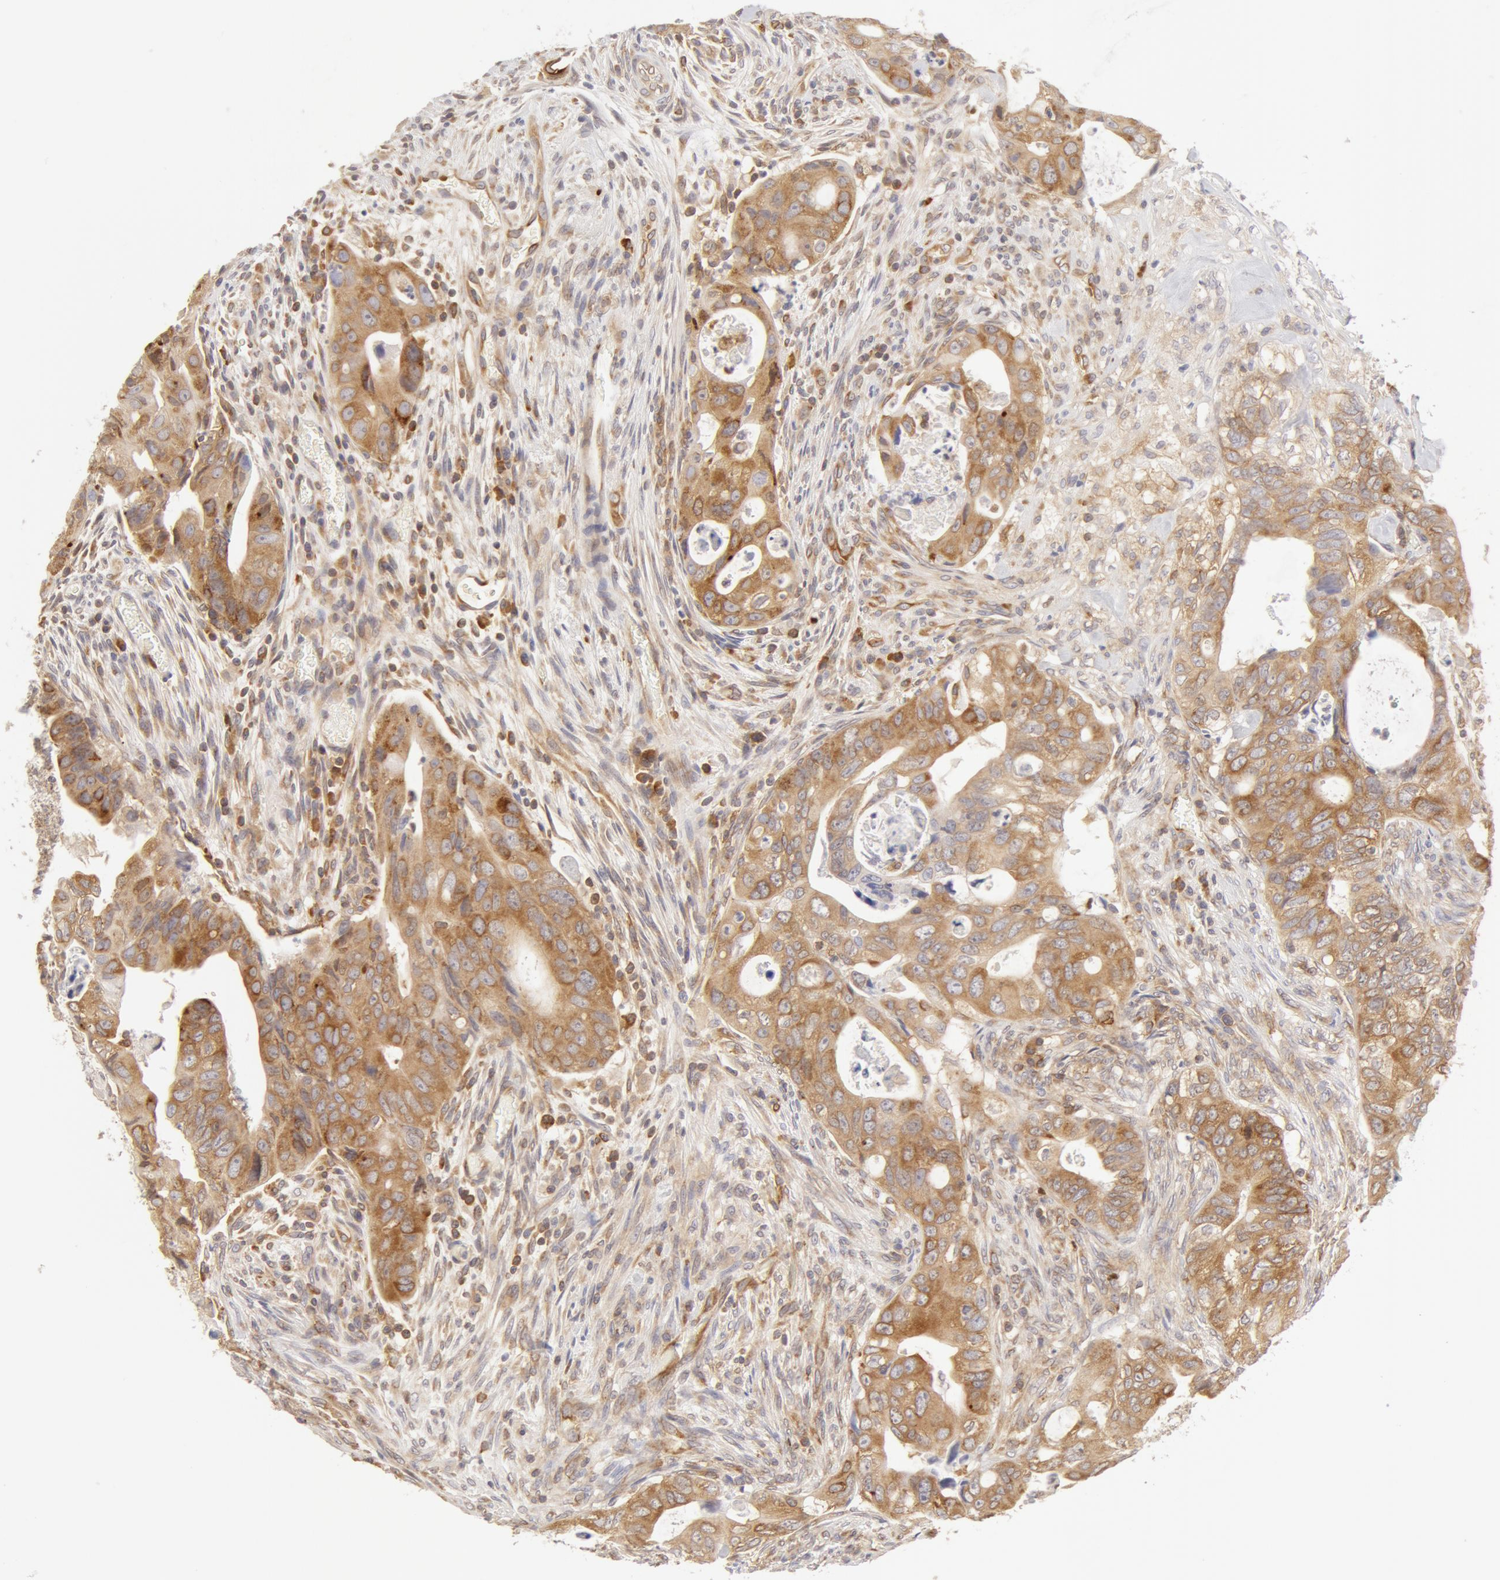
{"staining": {"intensity": "weak", "quantity": "25%-75%", "location": "cytoplasmic/membranous"}, "tissue": "colorectal cancer", "cell_type": "Tumor cells", "image_type": "cancer", "snomed": [{"axis": "morphology", "description": "Adenocarcinoma, NOS"}, {"axis": "topography", "description": "Rectum"}], "caption": "Brown immunohistochemical staining in human colorectal adenocarcinoma demonstrates weak cytoplasmic/membranous positivity in approximately 25%-75% of tumor cells.", "gene": "DDX3Y", "patient": {"sex": "female", "age": 57}}